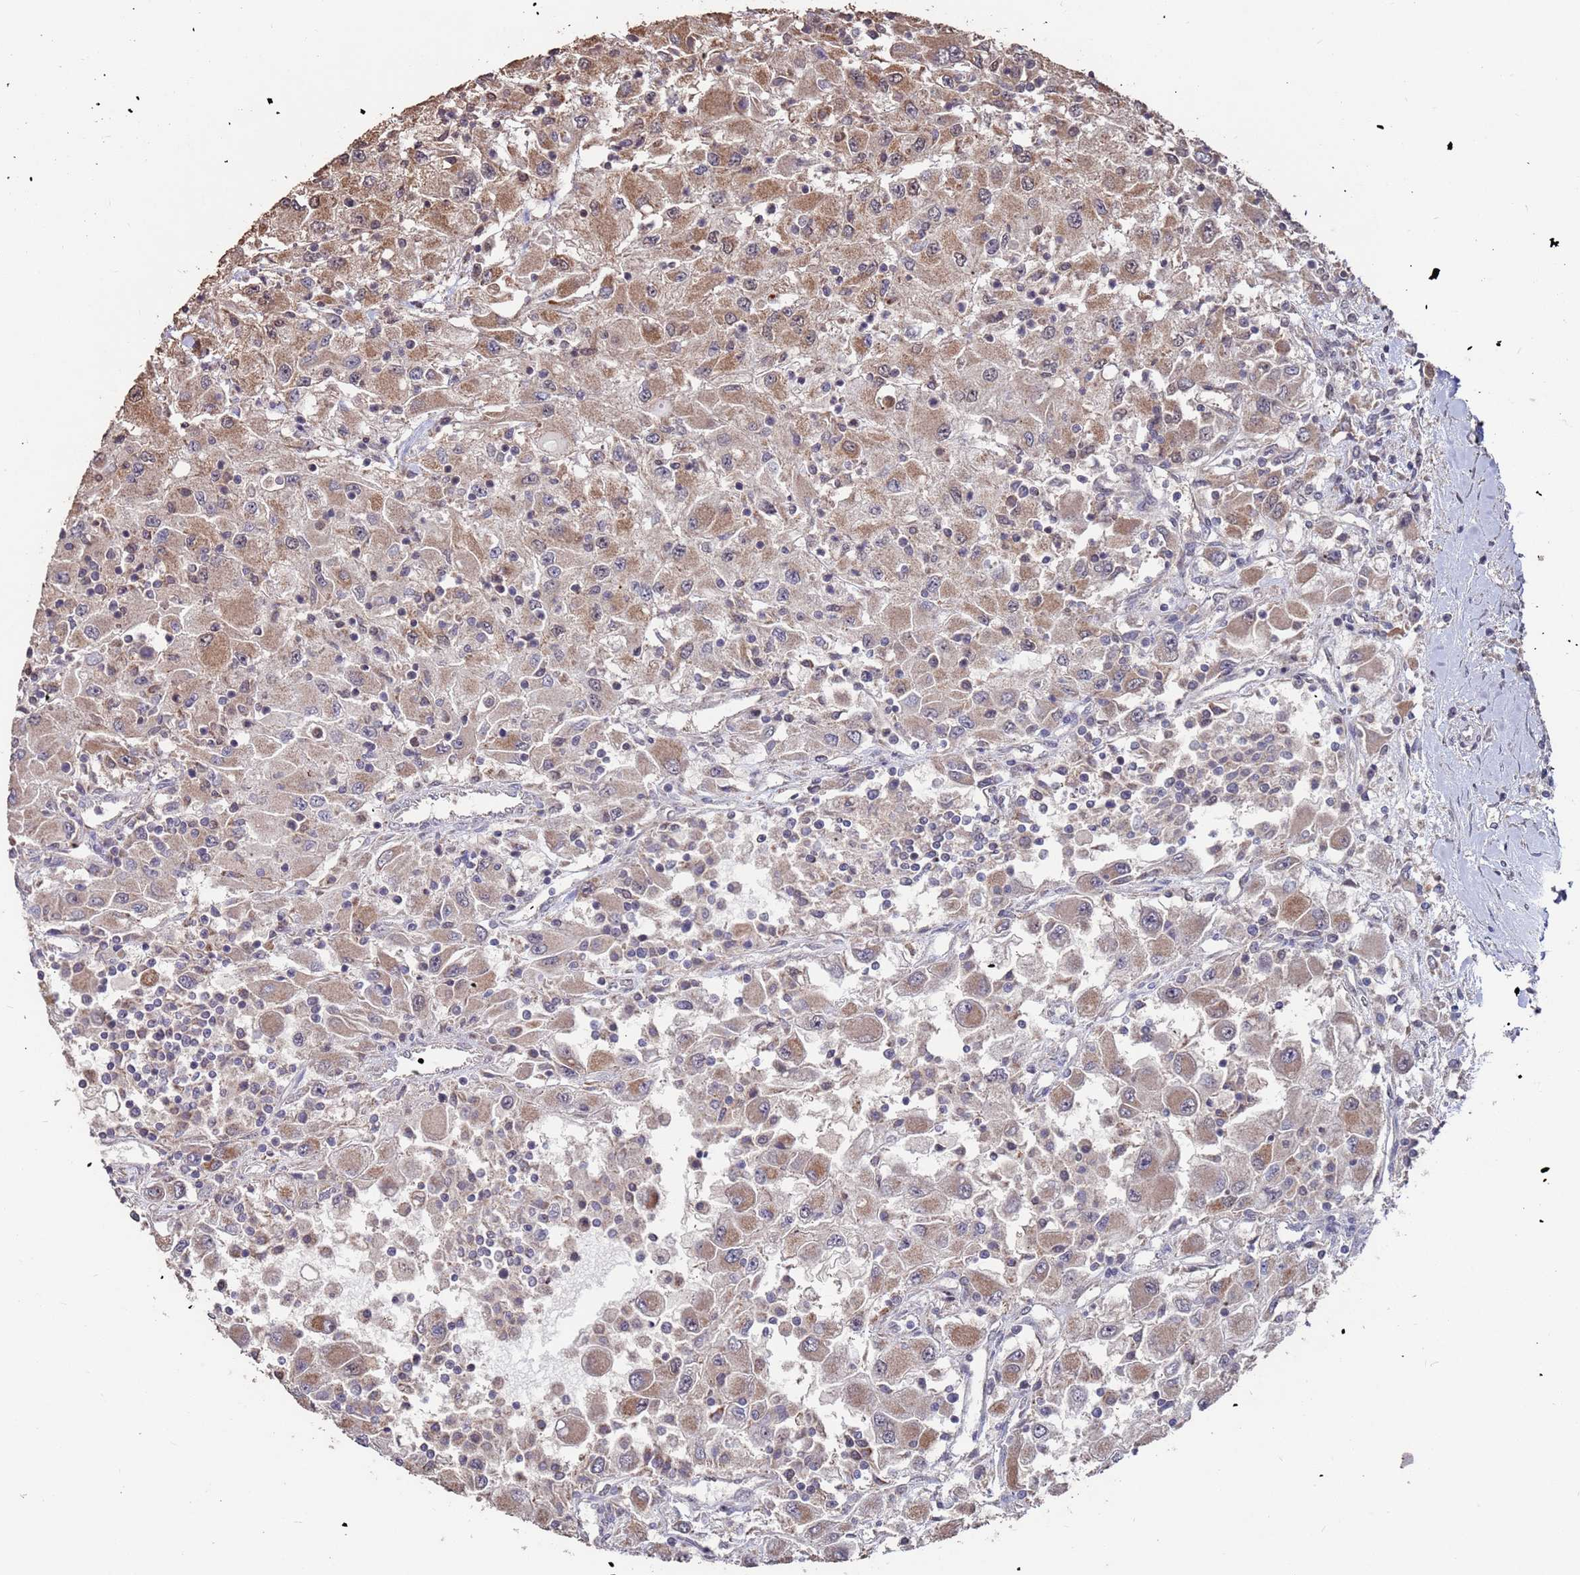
{"staining": {"intensity": "moderate", "quantity": ">75%", "location": "cytoplasmic/membranous"}, "tissue": "renal cancer", "cell_type": "Tumor cells", "image_type": "cancer", "snomed": [{"axis": "morphology", "description": "Adenocarcinoma, NOS"}, {"axis": "topography", "description": "Kidney"}], "caption": "This image reveals immunohistochemistry (IHC) staining of renal adenocarcinoma, with medium moderate cytoplasmic/membranous staining in about >75% of tumor cells.", "gene": "PRR7", "patient": {"sex": "female", "age": 67}}